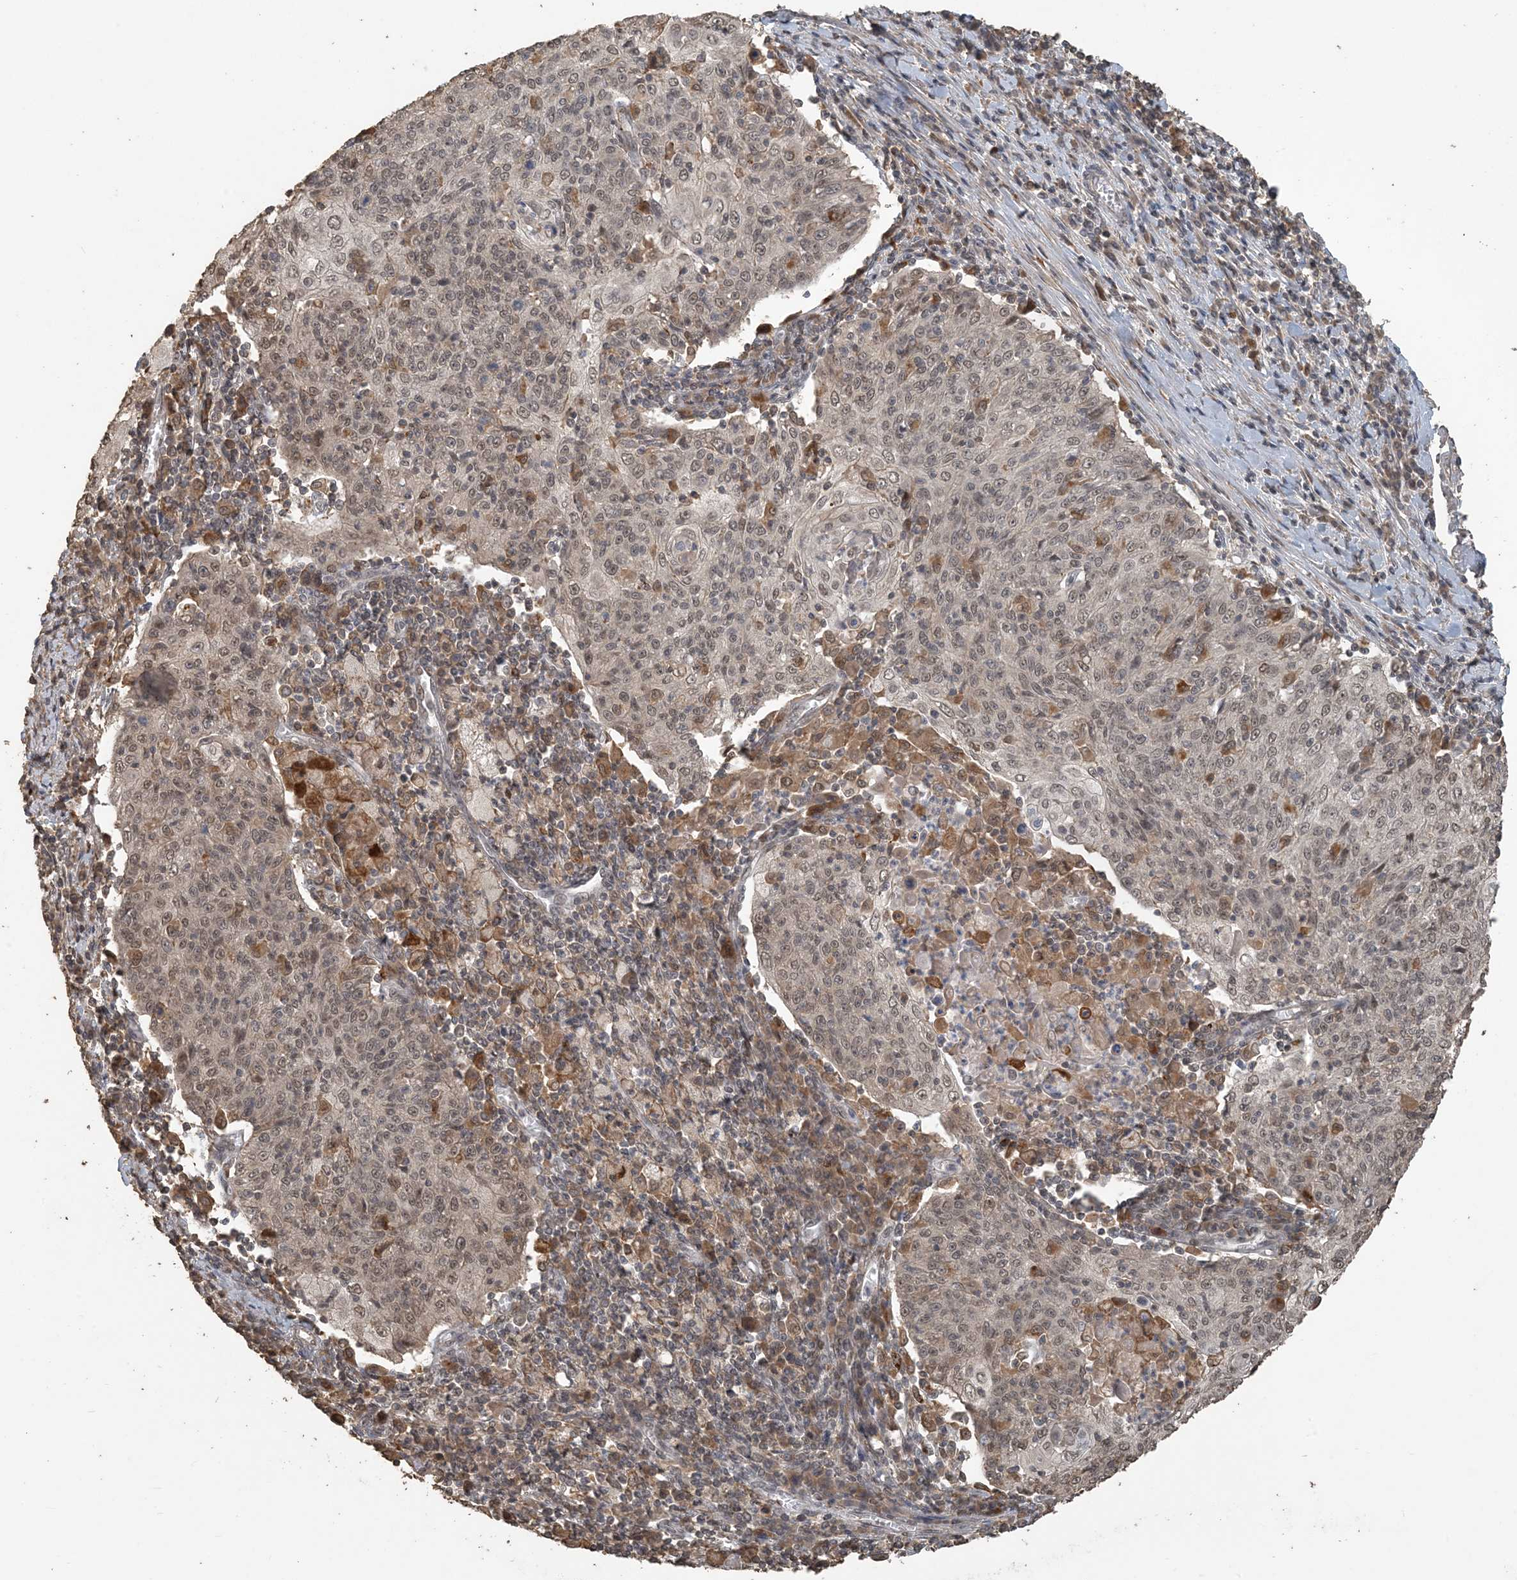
{"staining": {"intensity": "weak", "quantity": ">75%", "location": "nuclear"}, "tissue": "cervical cancer", "cell_type": "Tumor cells", "image_type": "cancer", "snomed": [{"axis": "morphology", "description": "Squamous cell carcinoma, NOS"}, {"axis": "topography", "description": "Cervix"}], "caption": "Protein expression analysis of human squamous cell carcinoma (cervical) reveals weak nuclear expression in about >75% of tumor cells.", "gene": "ZC3H12A", "patient": {"sex": "female", "age": 48}}